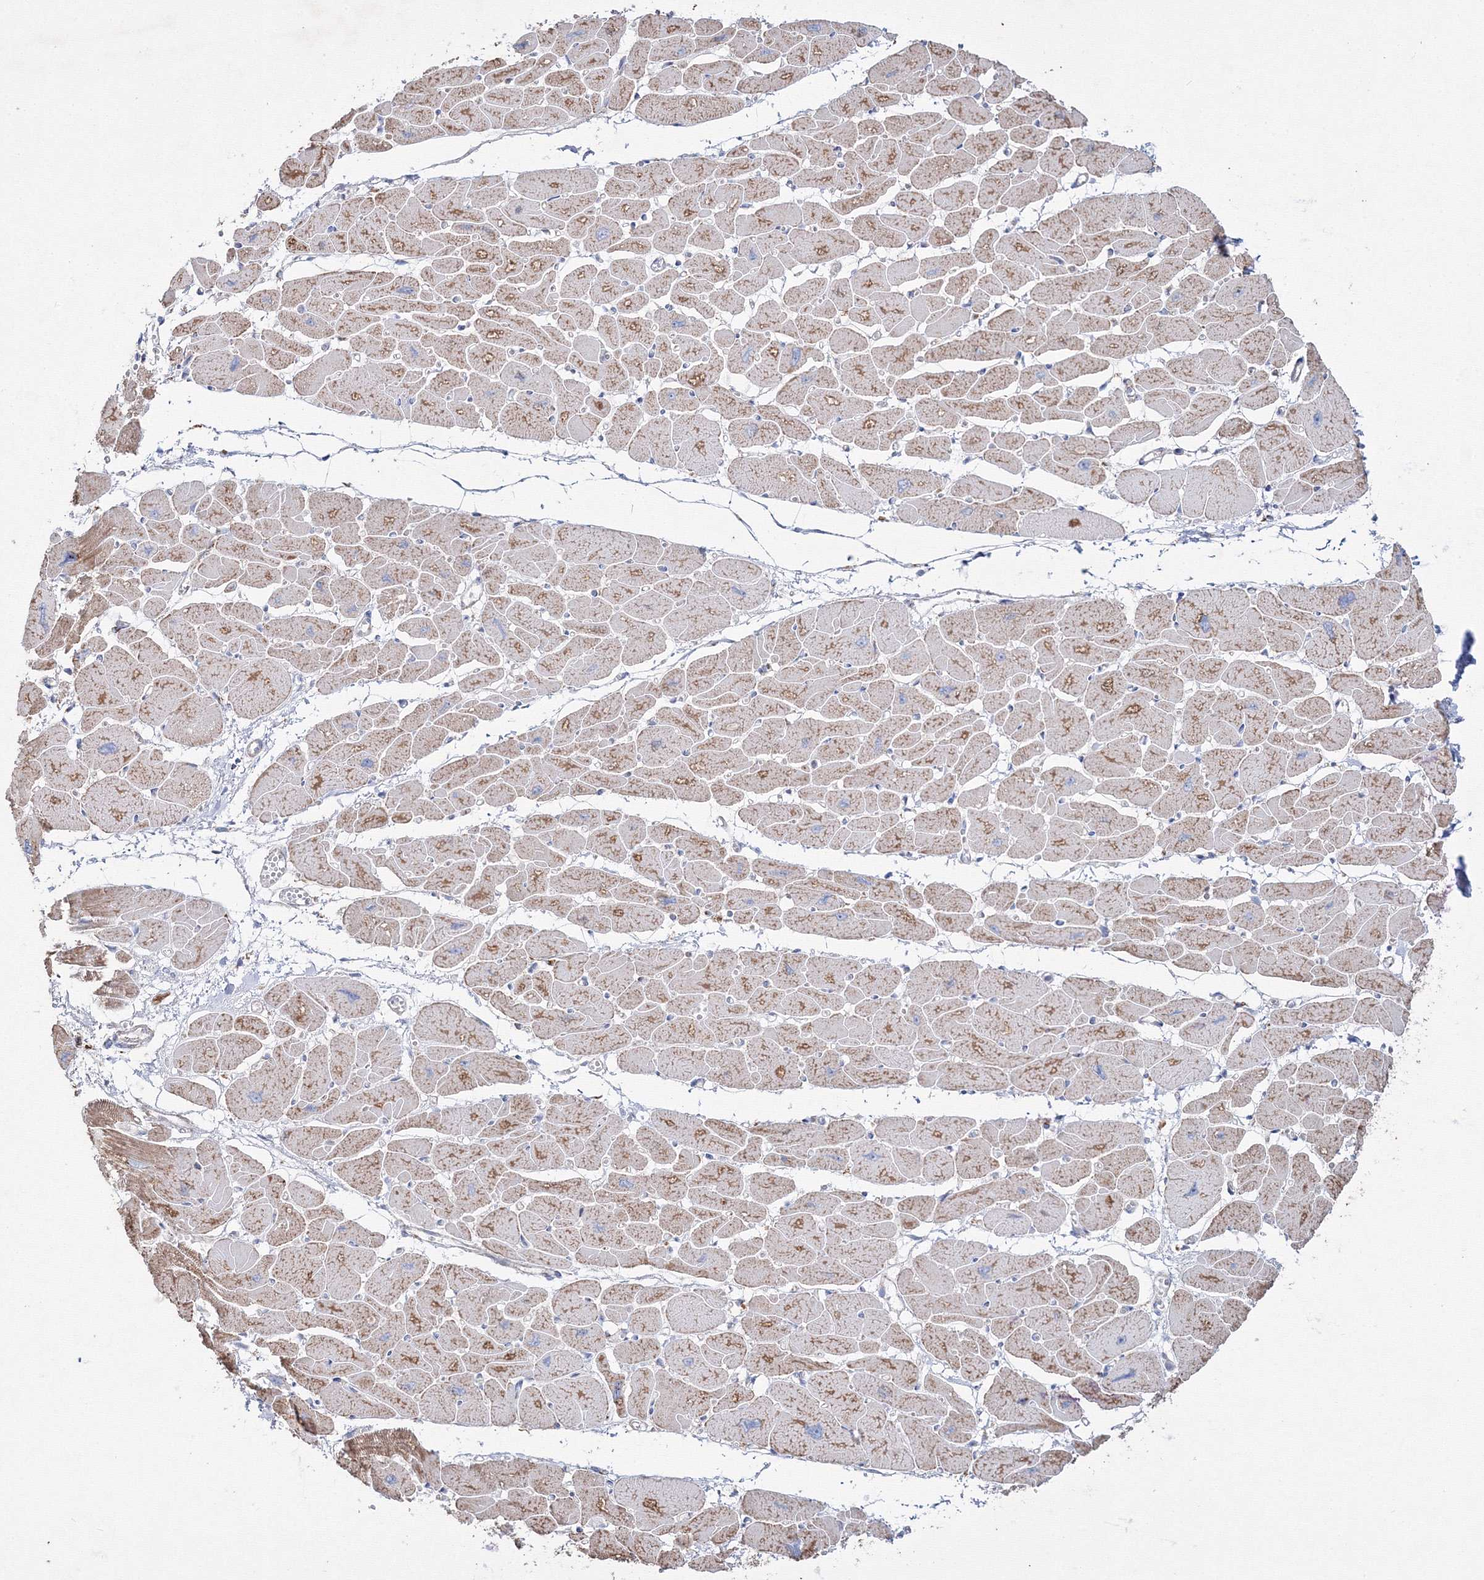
{"staining": {"intensity": "moderate", "quantity": "25%-75%", "location": "cytoplasmic/membranous"}, "tissue": "heart muscle", "cell_type": "Cardiomyocytes", "image_type": "normal", "snomed": [{"axis": "morphology", "description": "Normal tissue, NOS"}, {"axis": "topography", "description": "Heart"}], "caption": "Human heart muscle stained for a protein (brown) shows moderate cytoplasmic/membranous positive positivity in approximately 25%-75% of cardiomyocytes.", "gene": "IGSF9", "patient": {"sex": "female", "age": 54}}